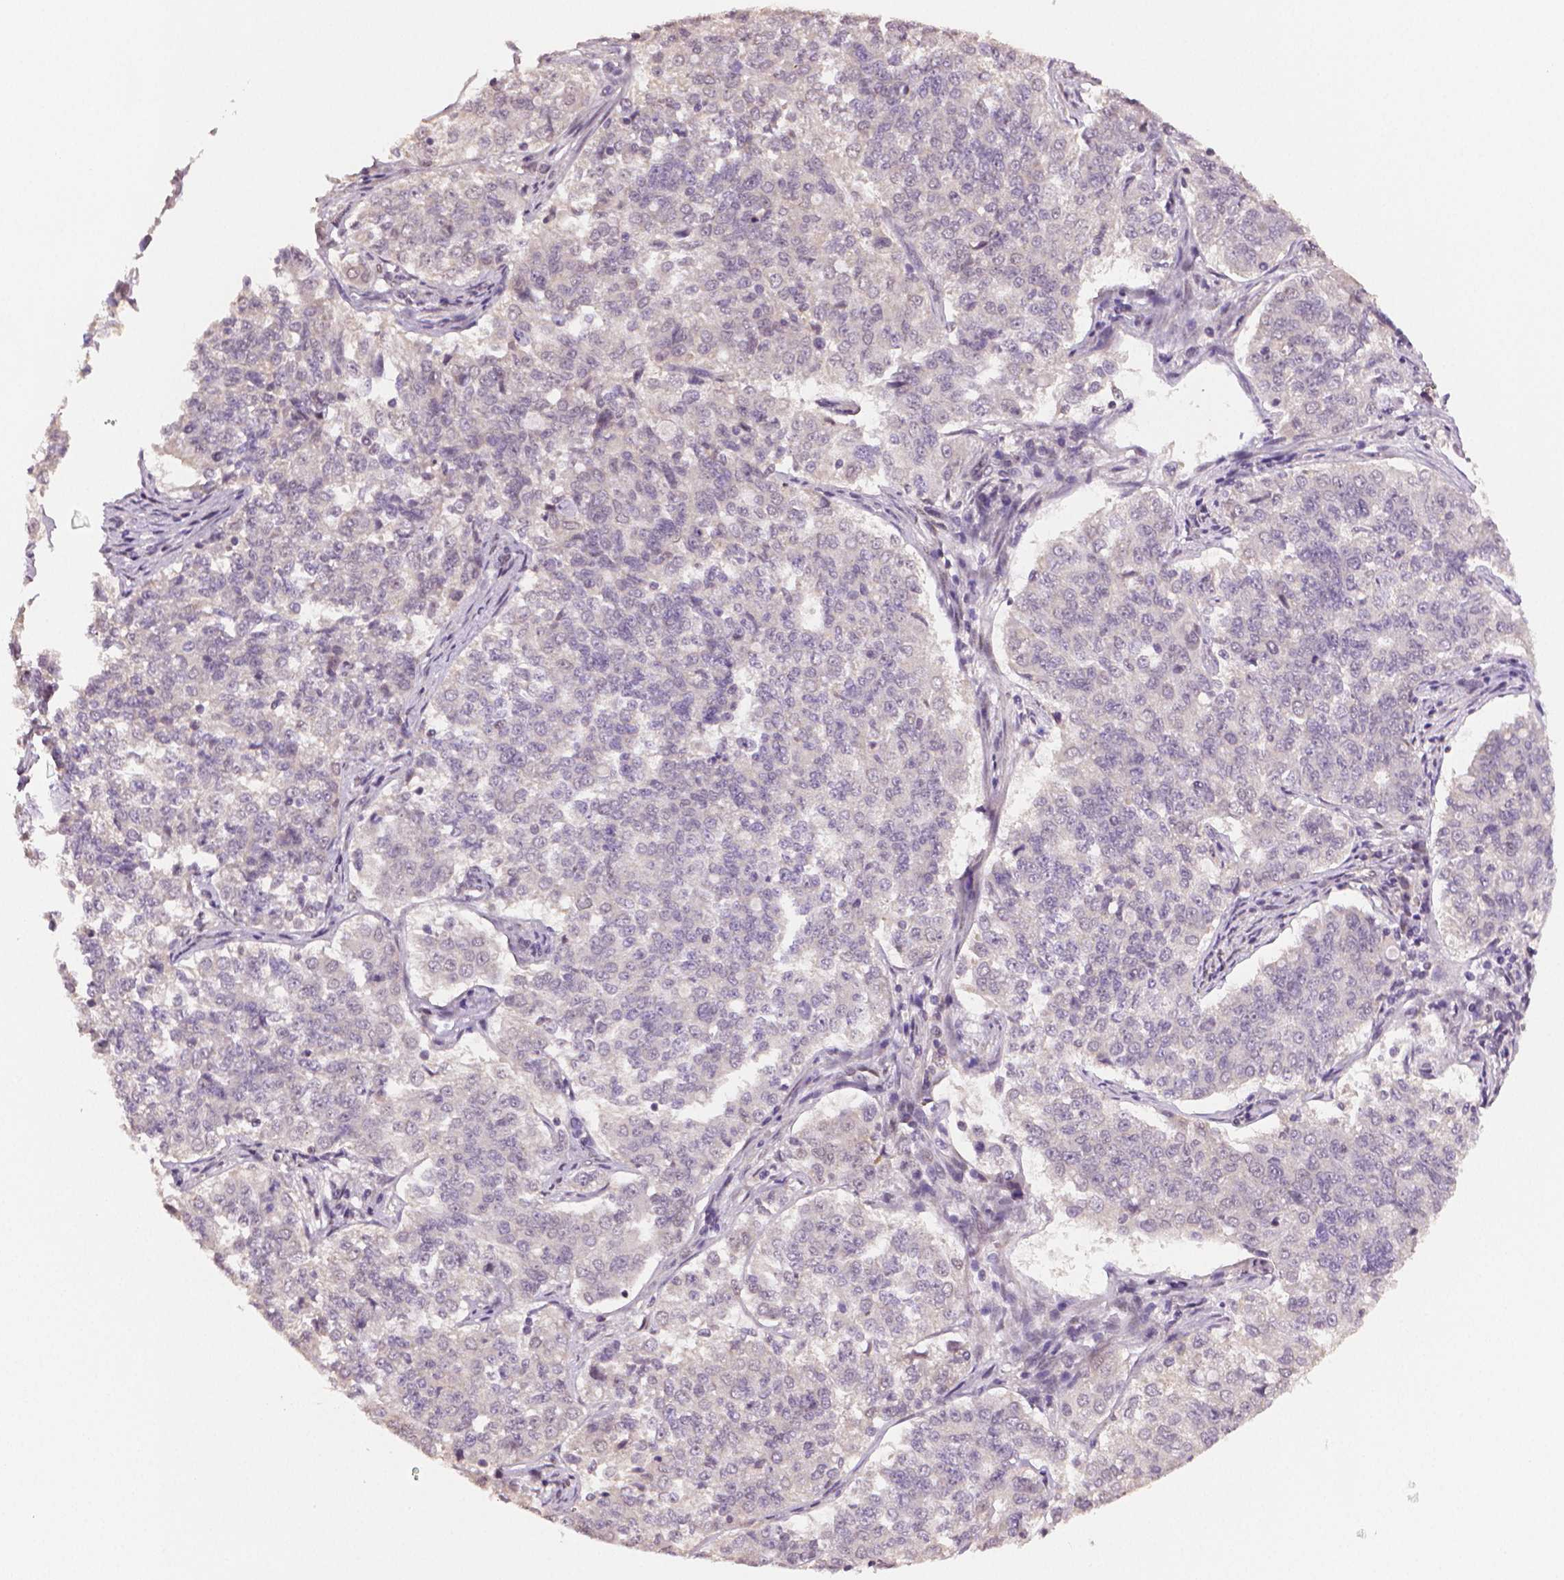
{"staining": {"intensity": "negative", "quantity": "none", "location": "none"}, "tissue": "endometrial cancer", "cell_type": "Tumor cells", "image_type": "cancer", "snomed": [{"axis": "morphology", "description": "Adenocarcinoma, NOS"}, {"axis": "topography", "description": "Endometrium"}], "caption": "Immunohistochemical staining of adenocarcinoma (endometrial) displays no significant staining in tumor cells.", "gene": "STAT3", "patient": {"sex": "female", "age": 43}}